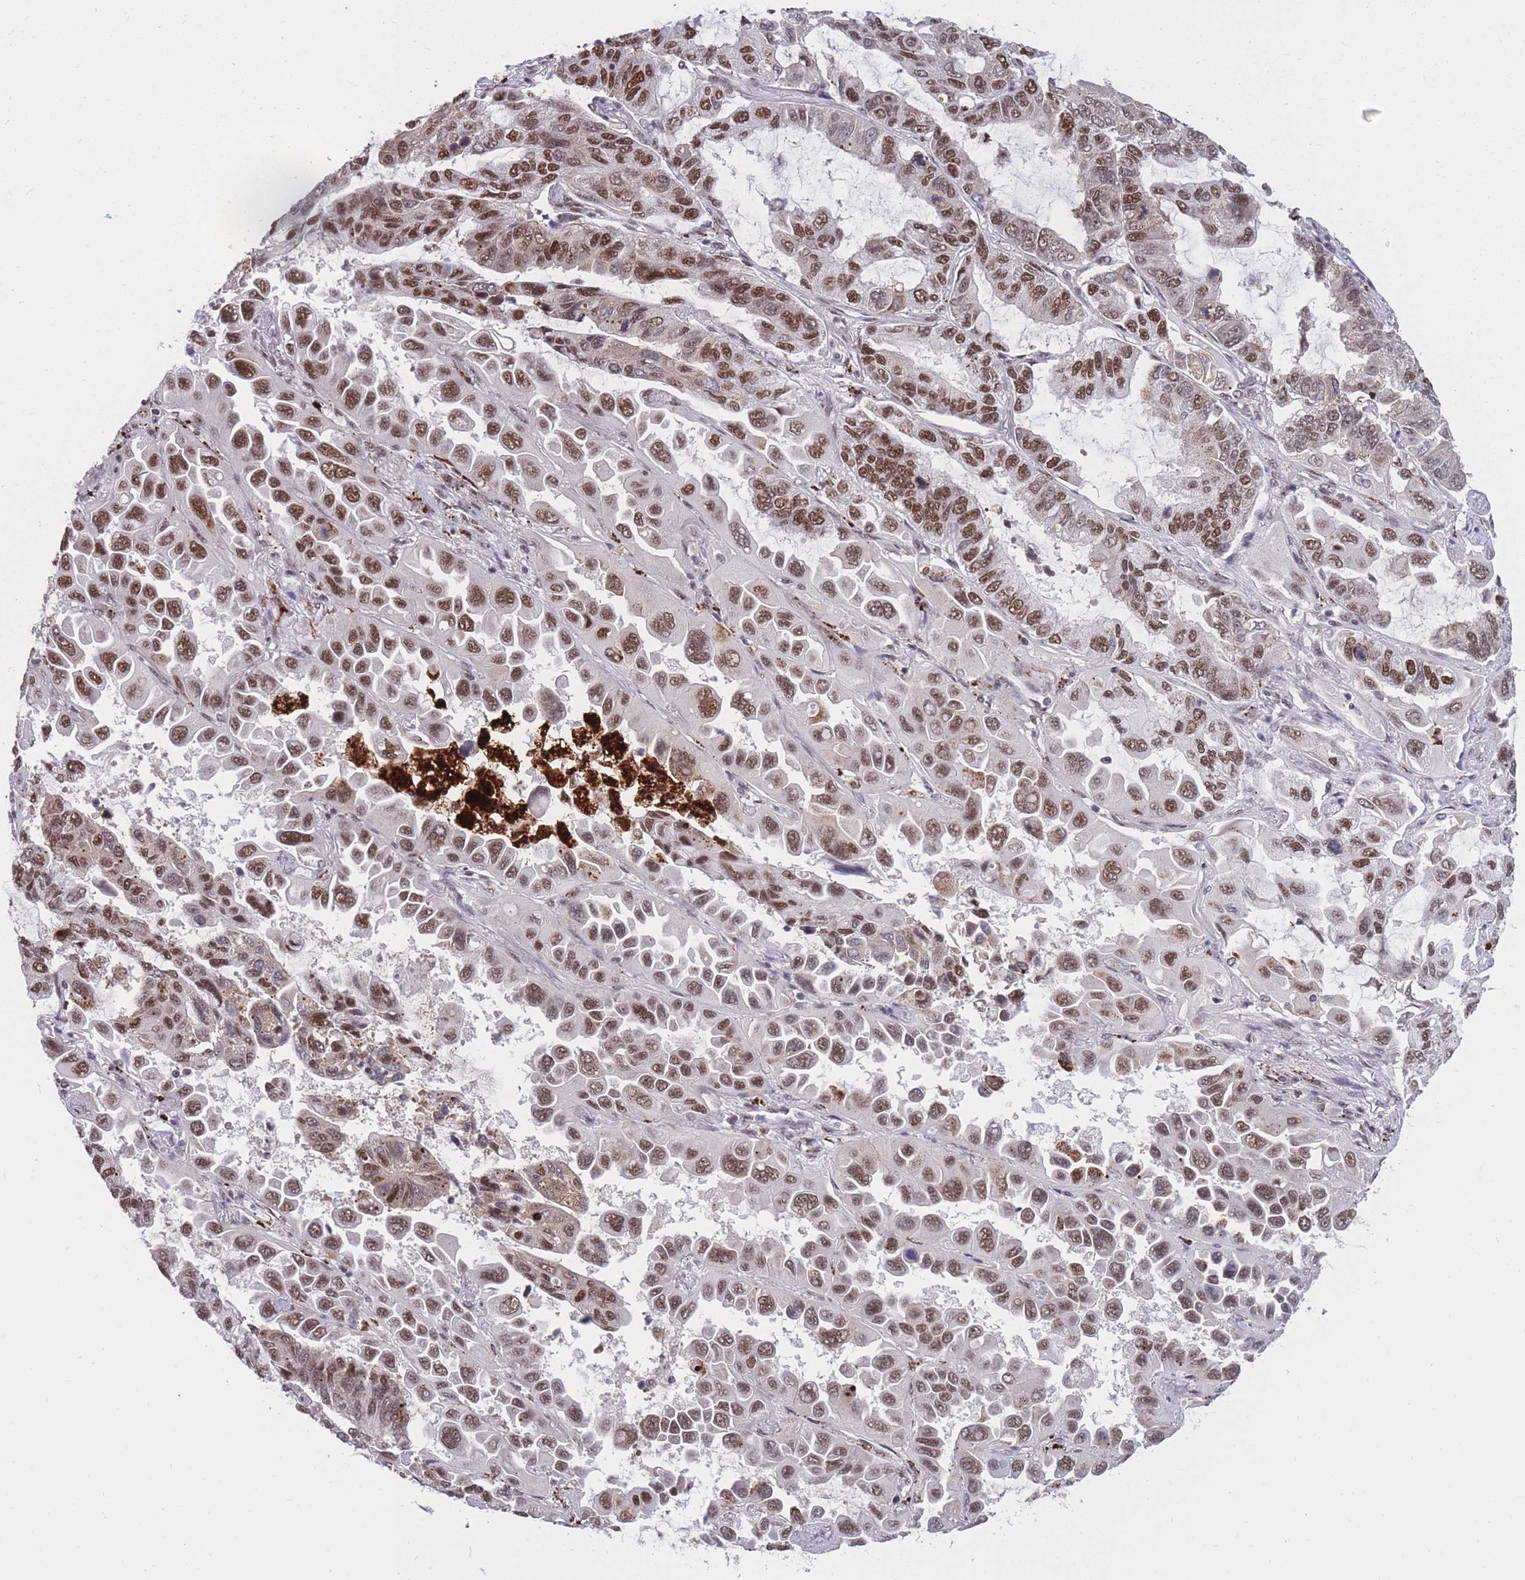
{"staining": {"intensity": "moderate", "quantity": ">75%", "location": "nuclear"}, "tissue": "lung cancer", "cell_type": "Tumor cells", "image_type": "cancer", "snomed": [{"axis": "morphology", "description": "Adenocarcinoma, NOS"}, {"axis": "topography", "description": "Lung"}], "caption": "A brown stain labels moderate nuclear staining of a protein in lung cancer tumor cells.", "gene": "PRPF19", "patient": {"sex": "male", "age": 64}}